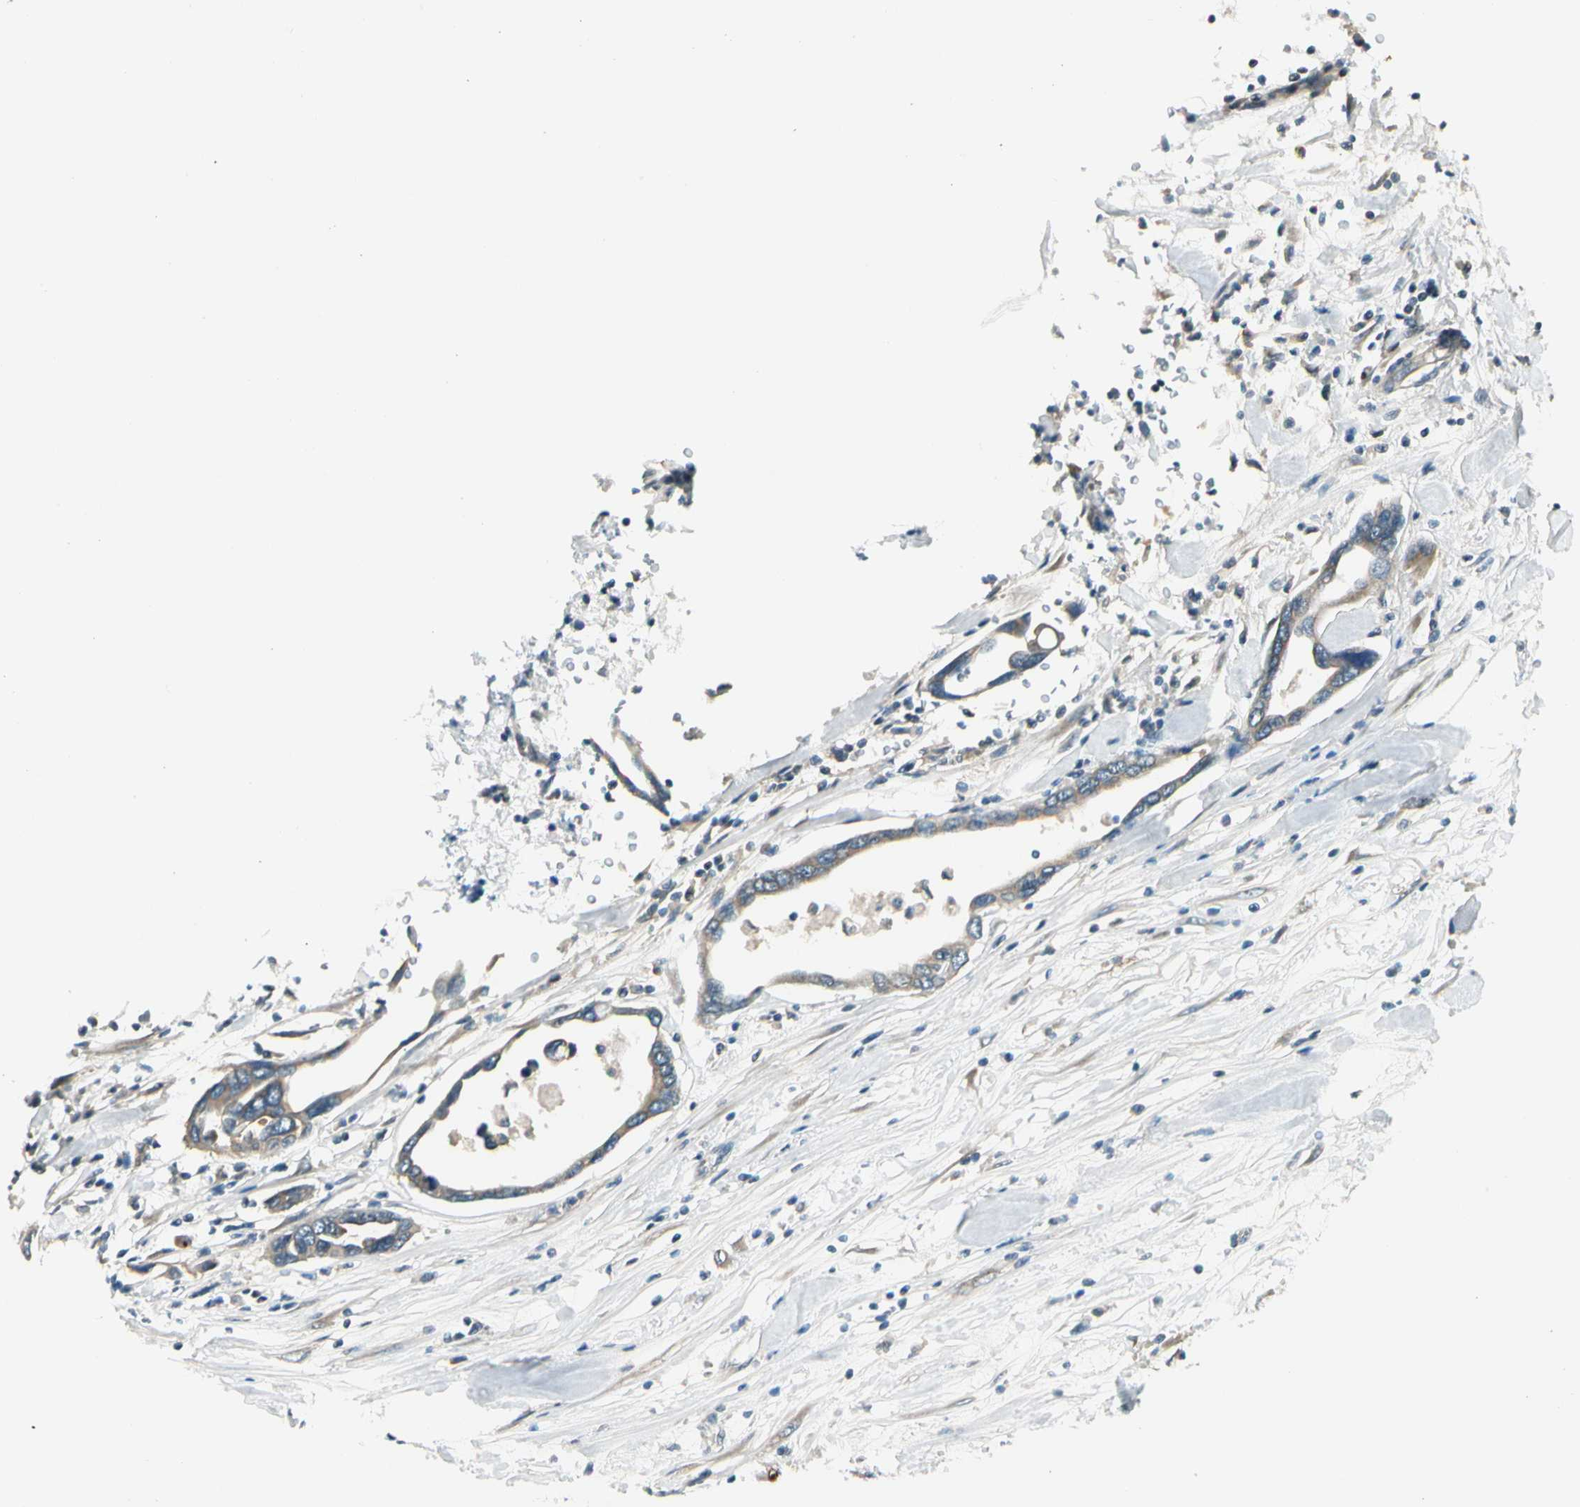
{"staining": {"intensity": "weak", "quantity": ">75%", "location": "cytoplasmic/membranous"}, "tissue": "pancreatic cancer", "cell_type": "Tumor cells", "image_type": "cancer", "snomed": [{"axis": "morphology", "description": "Adenocarcinoma, NOS"}, {"axis": "topography", "description": "Pancreas"}], "caption": "Weak cytoplasmic/membranous expression for a protein is identified in approximately >75% of tumor cells of pancreatic cancer using immunohistochemistry (IHC).", "gene": "BNIP1", "patient": {"sex": "female", "age": 57}}